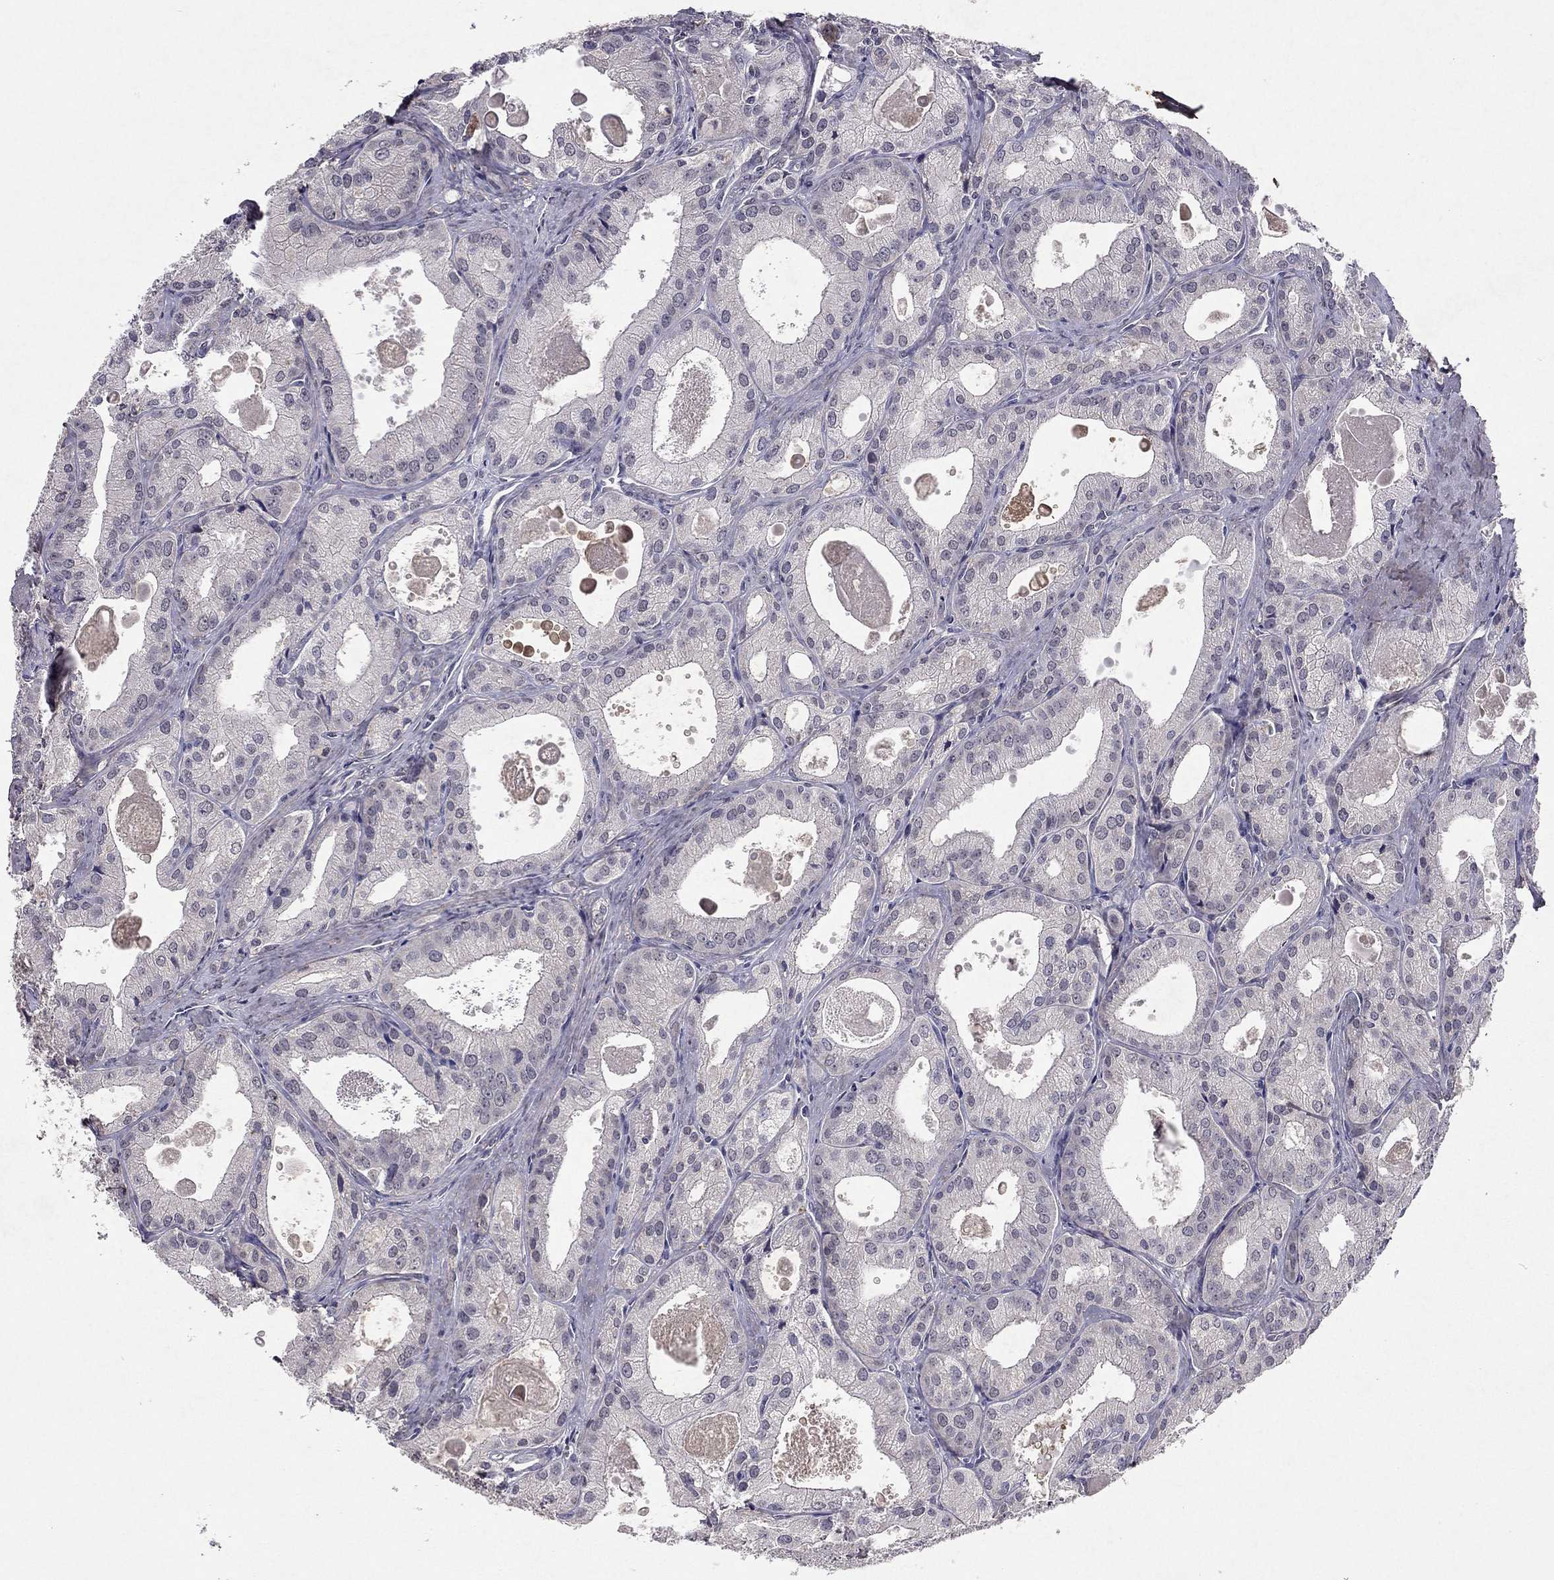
{"staining": {"intensity": "negative", "quantity": "none", "location": "none"}, "tissue": "prostate cancer", "cell_type": "Tumor cells", "image_type": "cancer", "snomed": [{"axis": "morphology", "description": "Adenocarcinoma, NOS"}, {"axis": "morphology", "description": "Adenocarcinoma, High grade"}, {"axis": "topography", "description": "Prostate"}], "caption": "Immunohistochemistry histopathology image of neoplastic tissue: prostate cancer stained with DAB demonstrates no significant protein positivity in tumor cells.", "gene": "ESR2", "patient": {"sex": "male", "age": 70}}